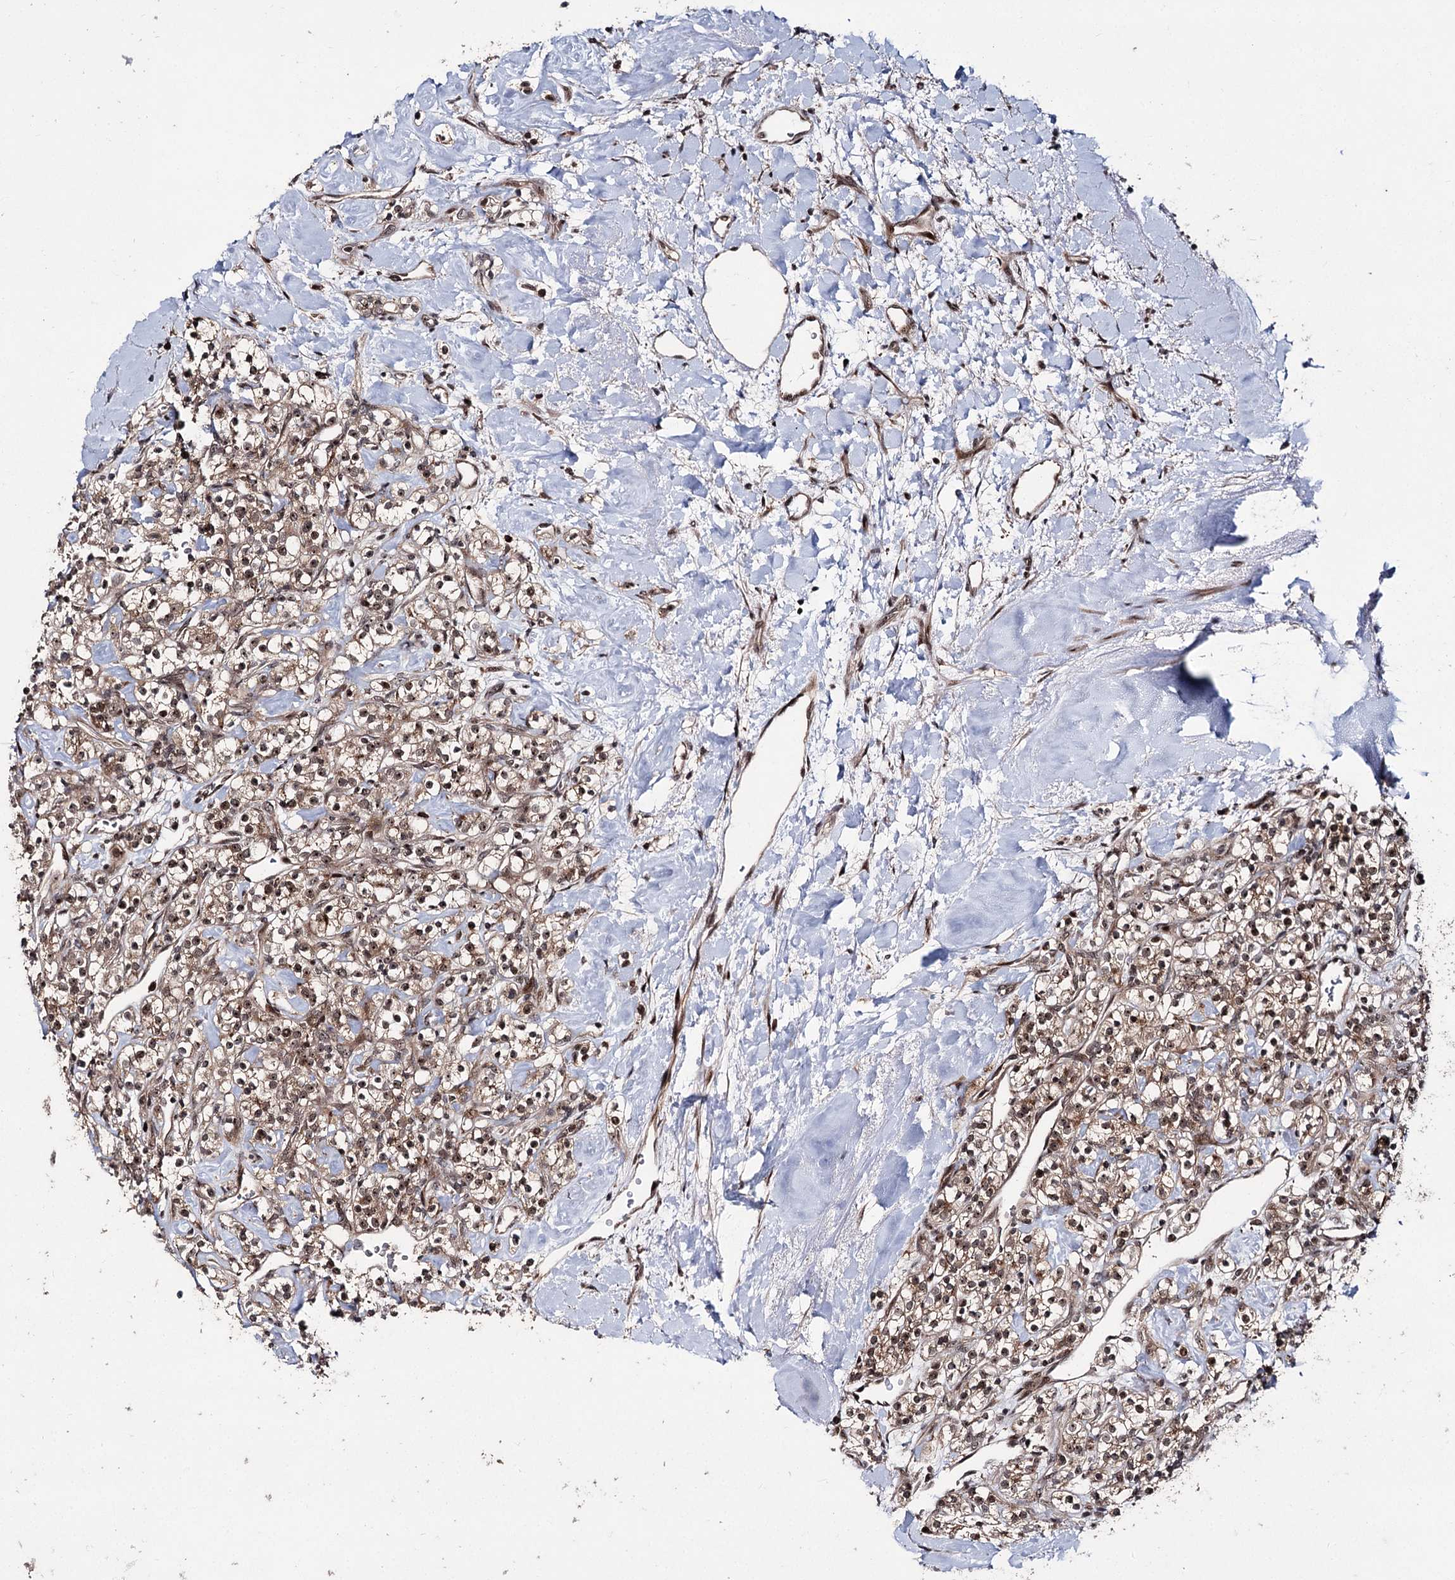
{"staining": {"intensity": "moderate", "quantity": ">75%", "location": "cytoplasmic/membranous,nuclear"}, "tissue": "renal cancer", "cell_type": "Tumor cells", "image_type": "cancer", "snomed": [{"axis": "morphology", "description": "Adenocarcinoma, NOS"}, {"axis": "topography", "description": "Kidney"}], "caption": "A brown stain highlights moderate cytoplasmic/membranous and nuclear positivity of a protein in adenocarcinoma (renal) tumor cells.", "gene": "MKNK2", "patient": {"sex": "male", "age": 77}}